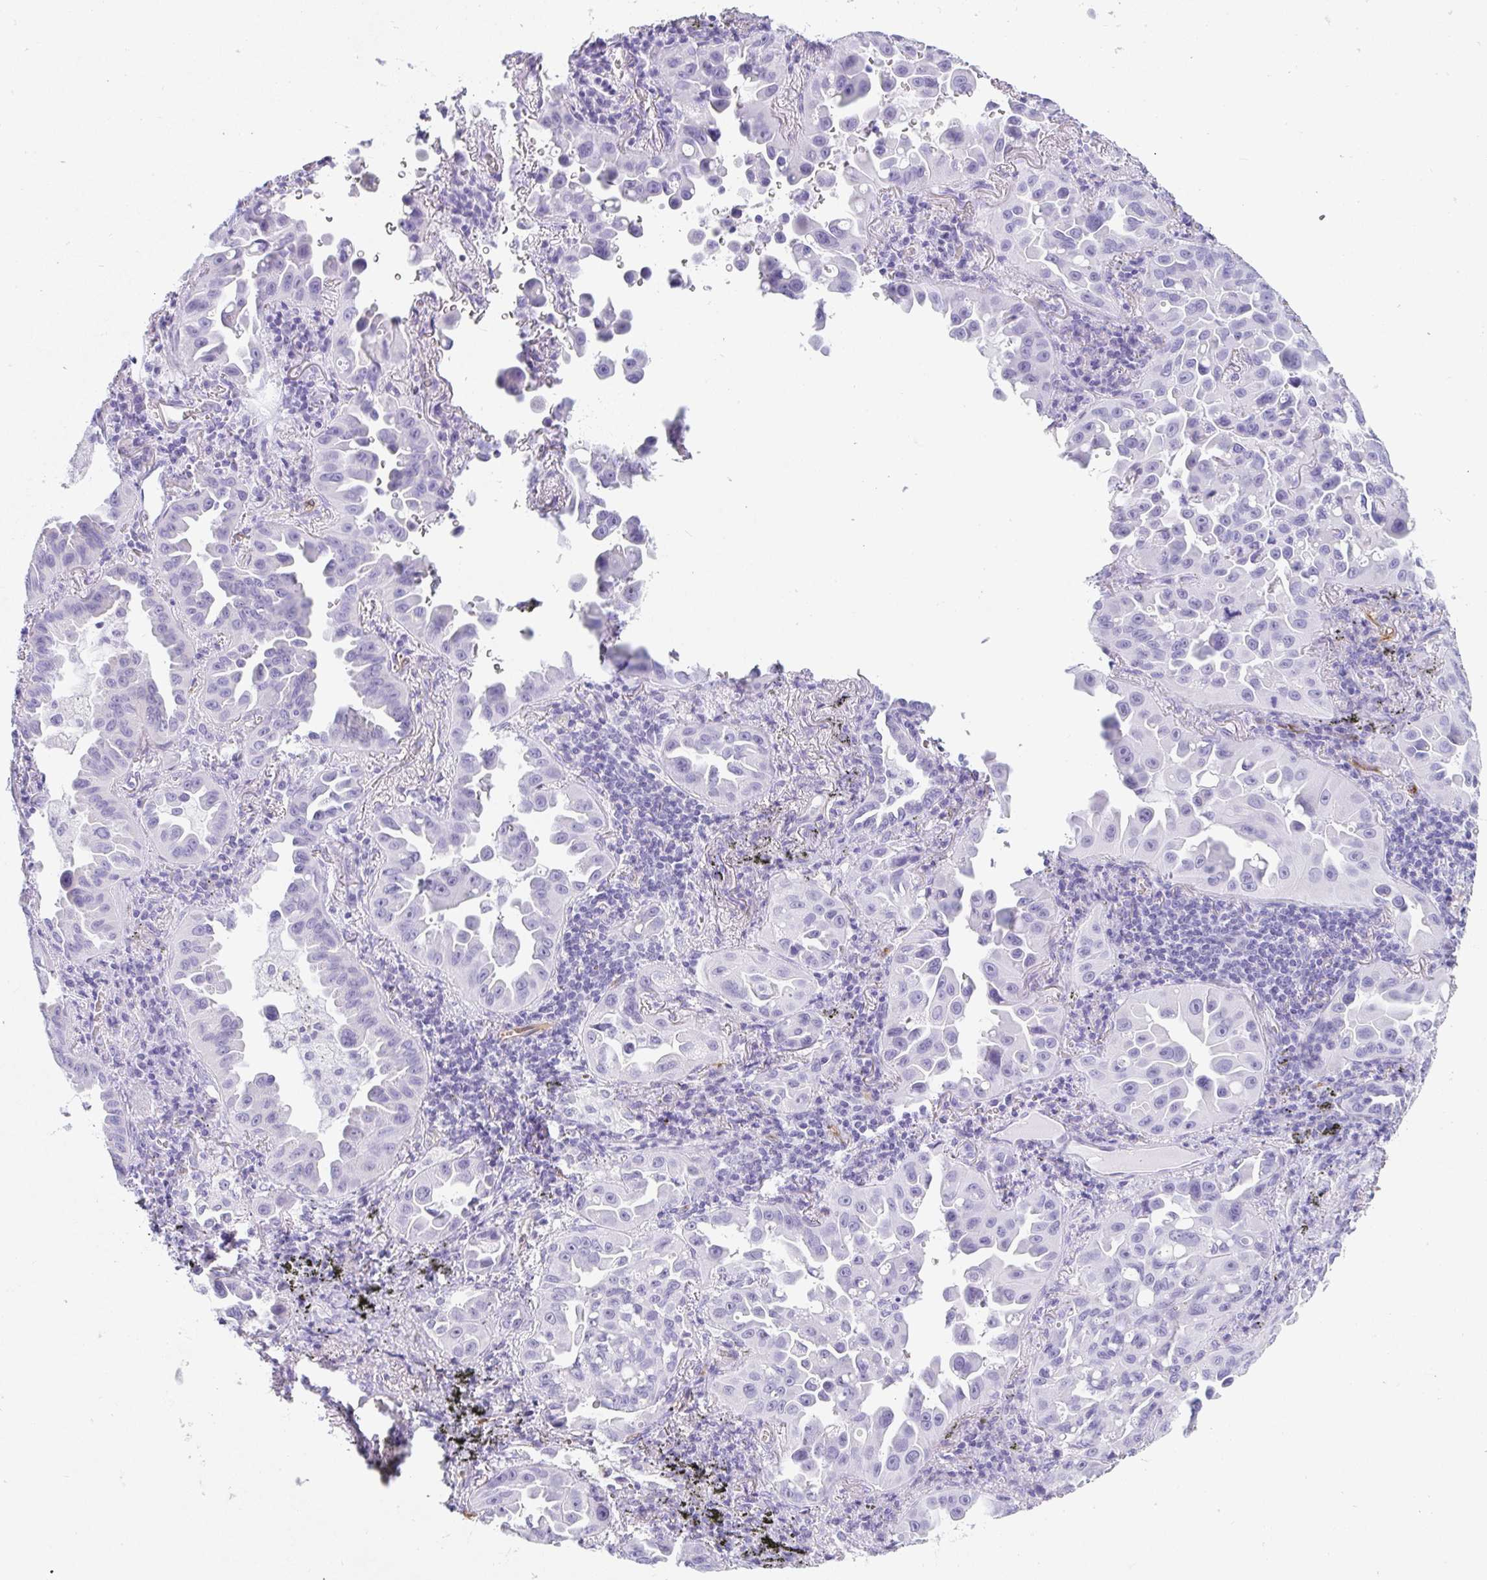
{"staining": {"intensity": "negative", "quantity": "none", "location": "none"}, "tissue": "lung cancer", "cell_type": "Tumor cells", "image_type": "cancer", "snomed": [{"axis": "morphology", "description": "Adenocarcinoma, NOS"}, {"axis": "topography", "description": "Lung"}], "caption": "Immunohistochemical staining of human lung cancer (adenocarcinoma) exhibits no significant positivity in tumor cells.", "gene": "PRND", "patient": {"sex": "male", "age": 68}}